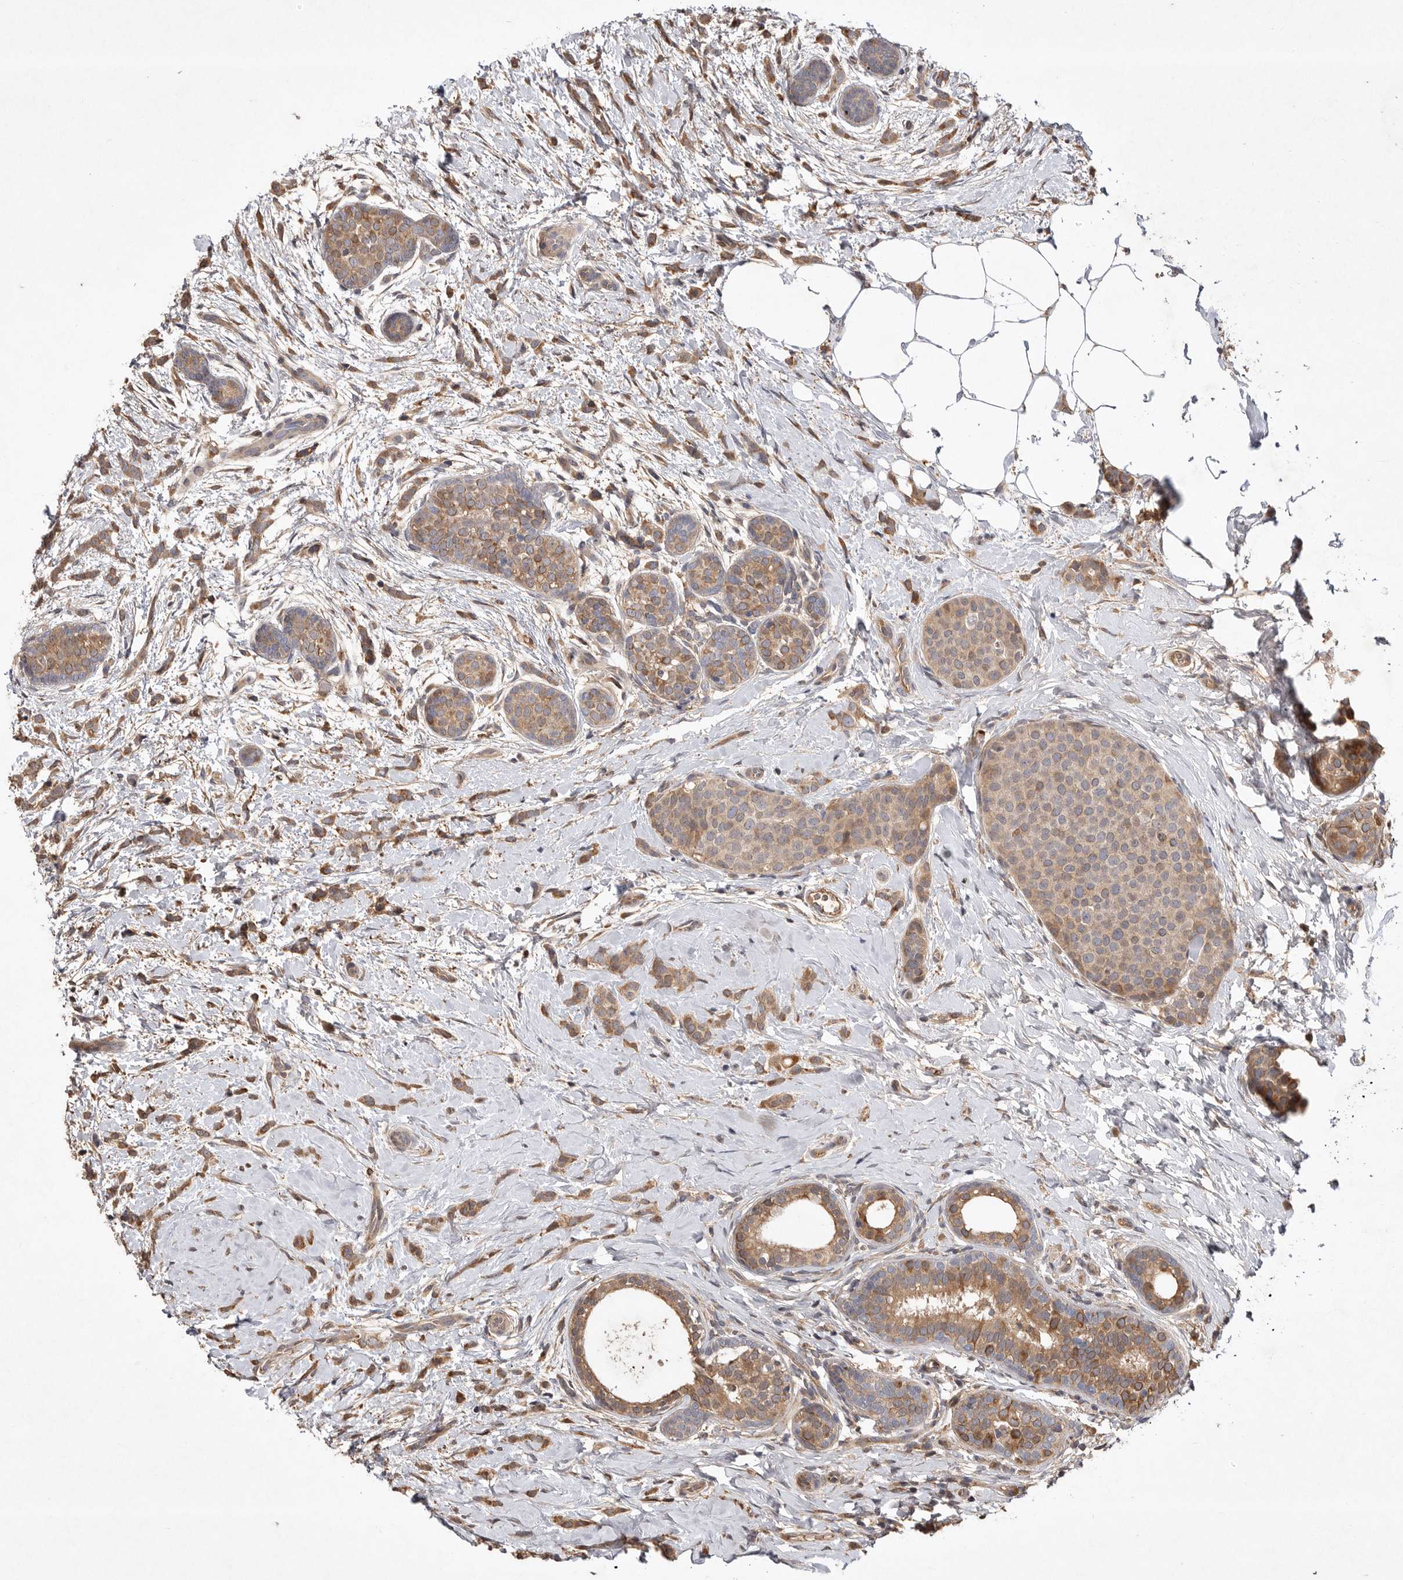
{"staining": {"intensity": "moderate", "quantity": ">75%", "location": "cytoplasmic/membranous"}, "tissue": "breast cancer", "cell_type": "Tumor cells", "image_type": "cancer", "snomed": [{"axis": "morphology", "description": "Lobular carcinoma, in situ"}, {"axis": "morphology", "description": "Lobular carcinoma"}, {"axis": "topography", "description": "Breast"}], "caption": "Tumor cells exhibit medium levels of moderate cytoplasmic/membranous staining in approximately >75% of cells in breast cancer.", "gene": "VN1R4", "patient": {"sex": "female", "age": 41}}